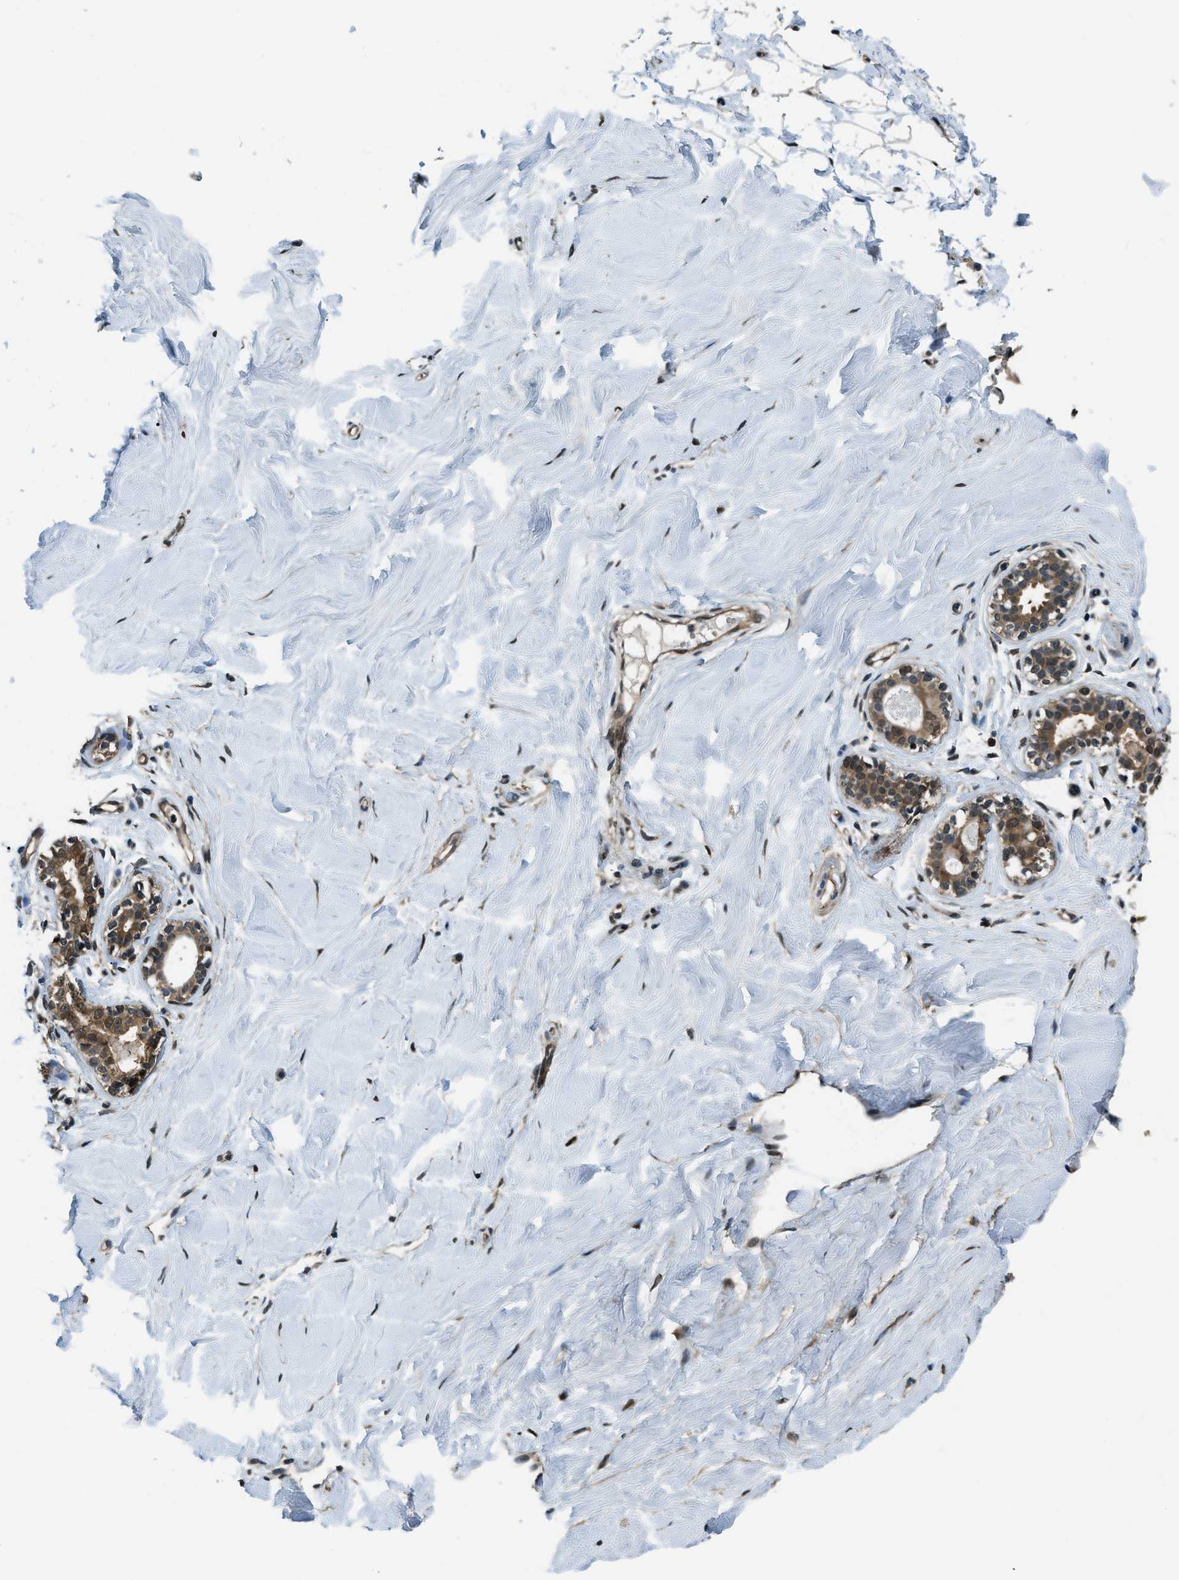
{"staining": {"intensity": "moderate", "quantity": "<25%", "location": "cytoplasmic/membranous,nuclear"}, "tissue": "breast", "cell_type": "Adipocytes", "image_type": "normal", "snomed": [{"axis": "morphology", "description": "Normal tissue, NOS"}, {"axis": "topography", "description": "Breast"}], "caption": "High-magnification brightfield microscopy of unremarkable breast stained with DAB (brown) and counterstained with hematoxylin (blue). adipocytes exhibit moderate cytoplasmic/membranous,nuclear expression is identified in about<25% of cells. The staining was performed using DAB (3,3'-diaminobenzidine), with brown indicating positive protein expression. Nuclei are stained blue with hematoxylin.", "gene": "NUDCD3", "patient": {"sex": "female", "age": 23}}